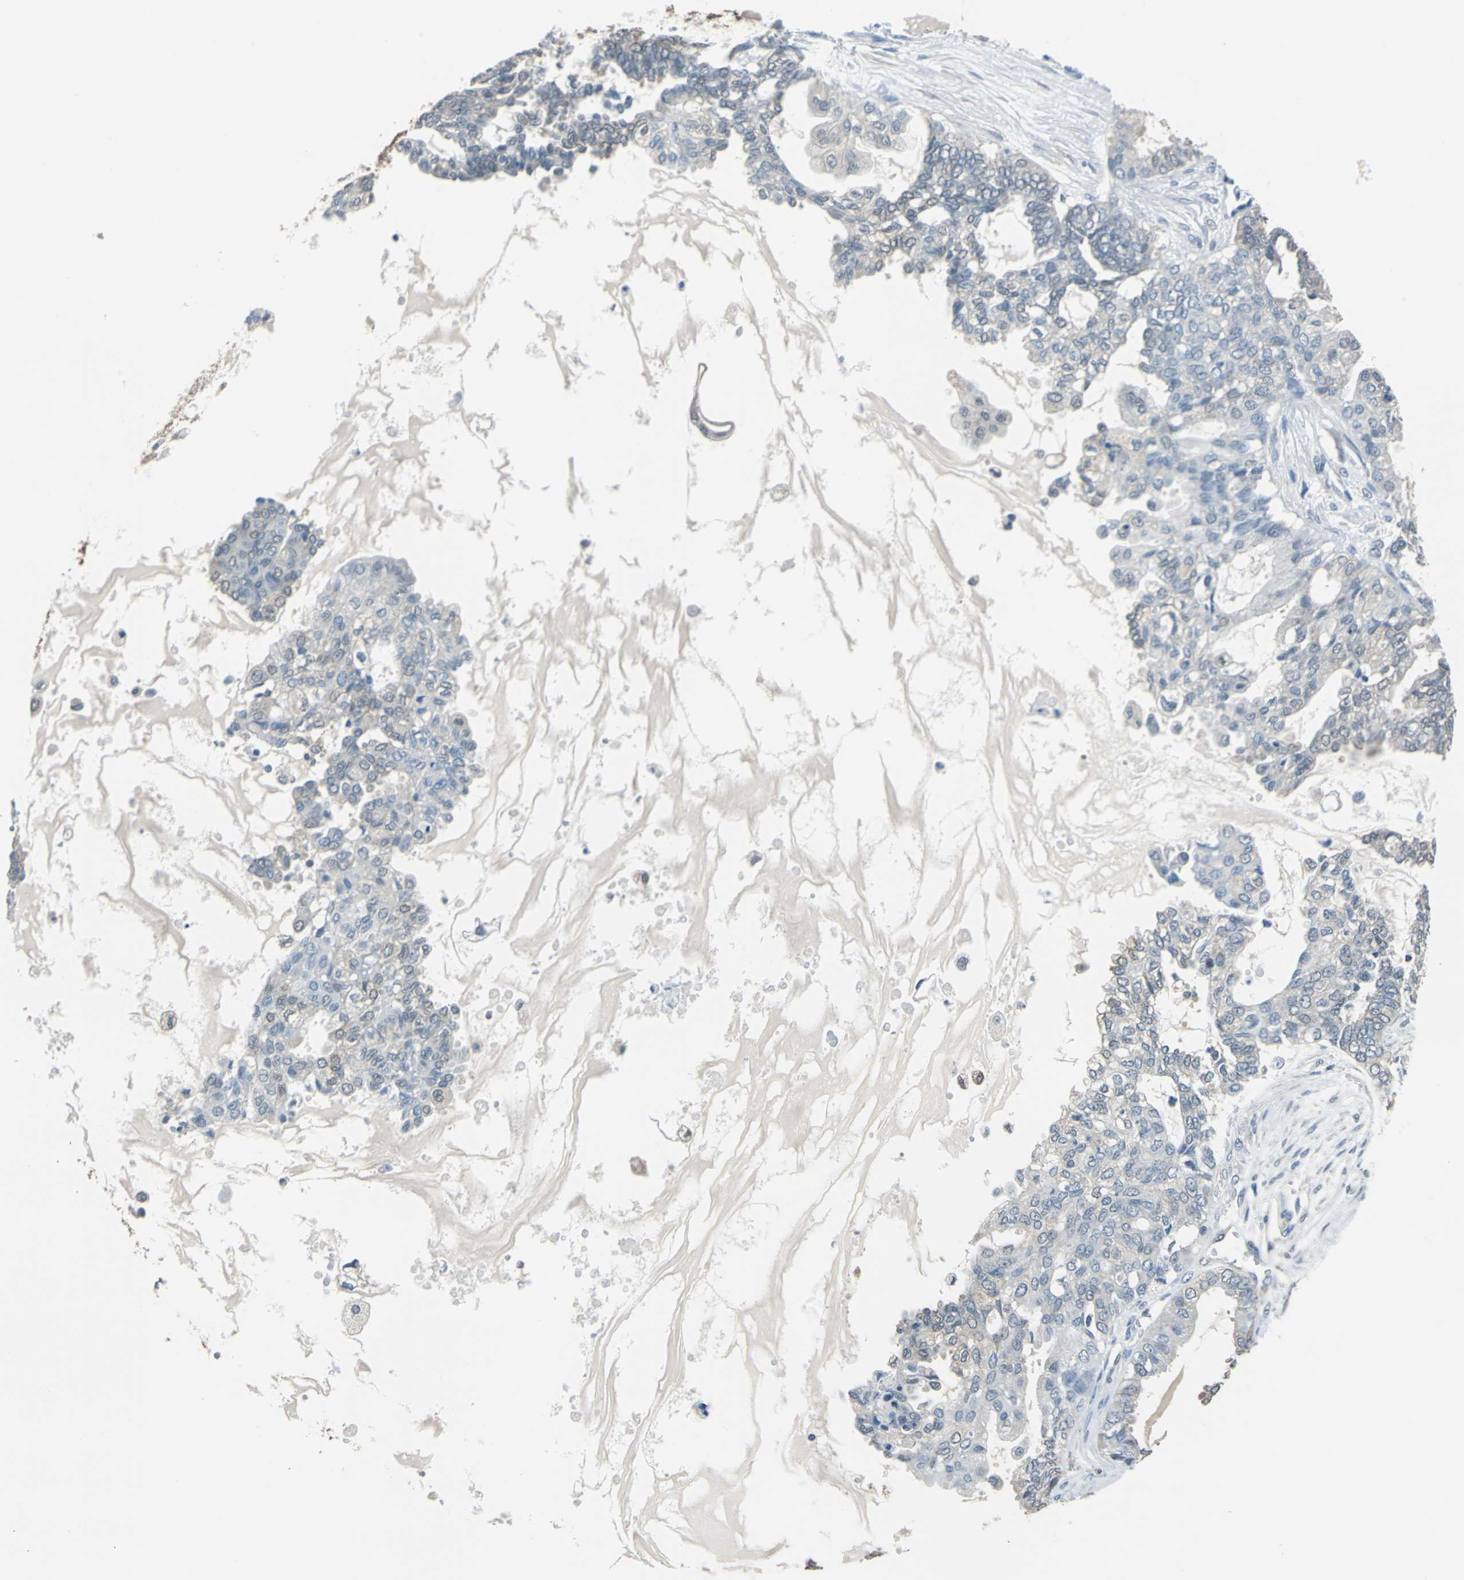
{"staining": {"intensity": "weak", "quantity": "25%-75%", "location": "cytoplasmic/membranous"}, "tissue": "ovarian cancer", "cell_type": "Tumor cells", "image_type": "cancer", "snomed": [{"axis": "morphology", "description": "Carcinoma, NOS"}, {"axis": "morphology", "description": "Carcinoma, endometroid"}, {"axis": "topography", "description": "Ovary"}], "caption": "Immunohistochemistry (IHC) histopathology image of human endometroid carcinoma (ovarian) stained for a protein (brown), which demonstrates low levels of weak cytoplasmic/membranous positivity in about 25%-75% of tumor cells.", "gene": "FKBP4", "patient": {"sex": "female", "age": 50}}